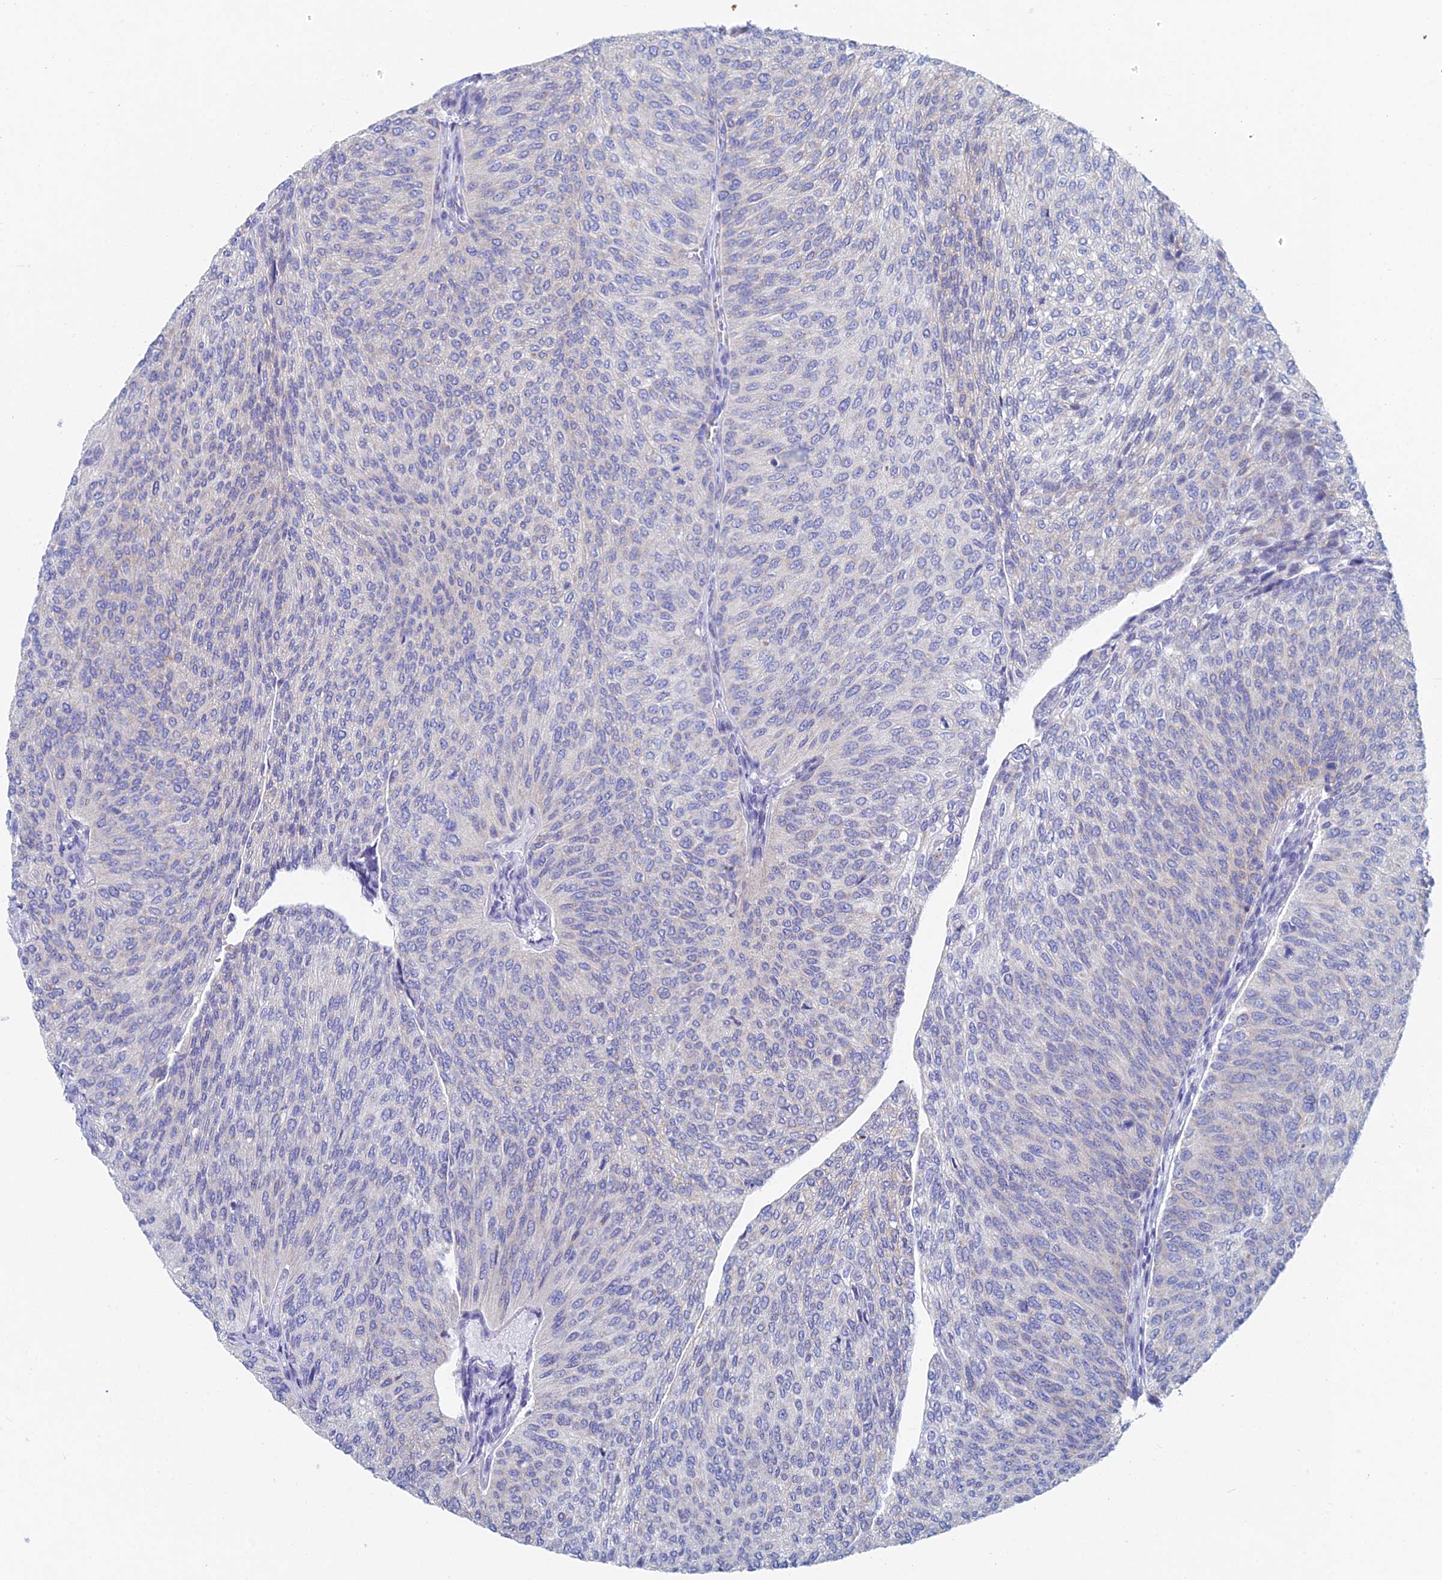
{"staining": {"intensity": "negative", "quantity": "none", "location": "none"}, "tissue": "urothelial cancer", "cell_type": "Tumor cells", "image_type": "cancer", "snomed": [{"axis": "morphology", "description": "Urothelial carcinoma, High grade"}, {"axis": "topography", "description": "Urinary bladder"}], "caption": "Human high-grade urothelial carcinoma stained for a protein using immunohistochemistry demonstrates no positivity in tumor cells.", "gene": "ACSM1", "patient": {"sex": "female", "age": 79}}